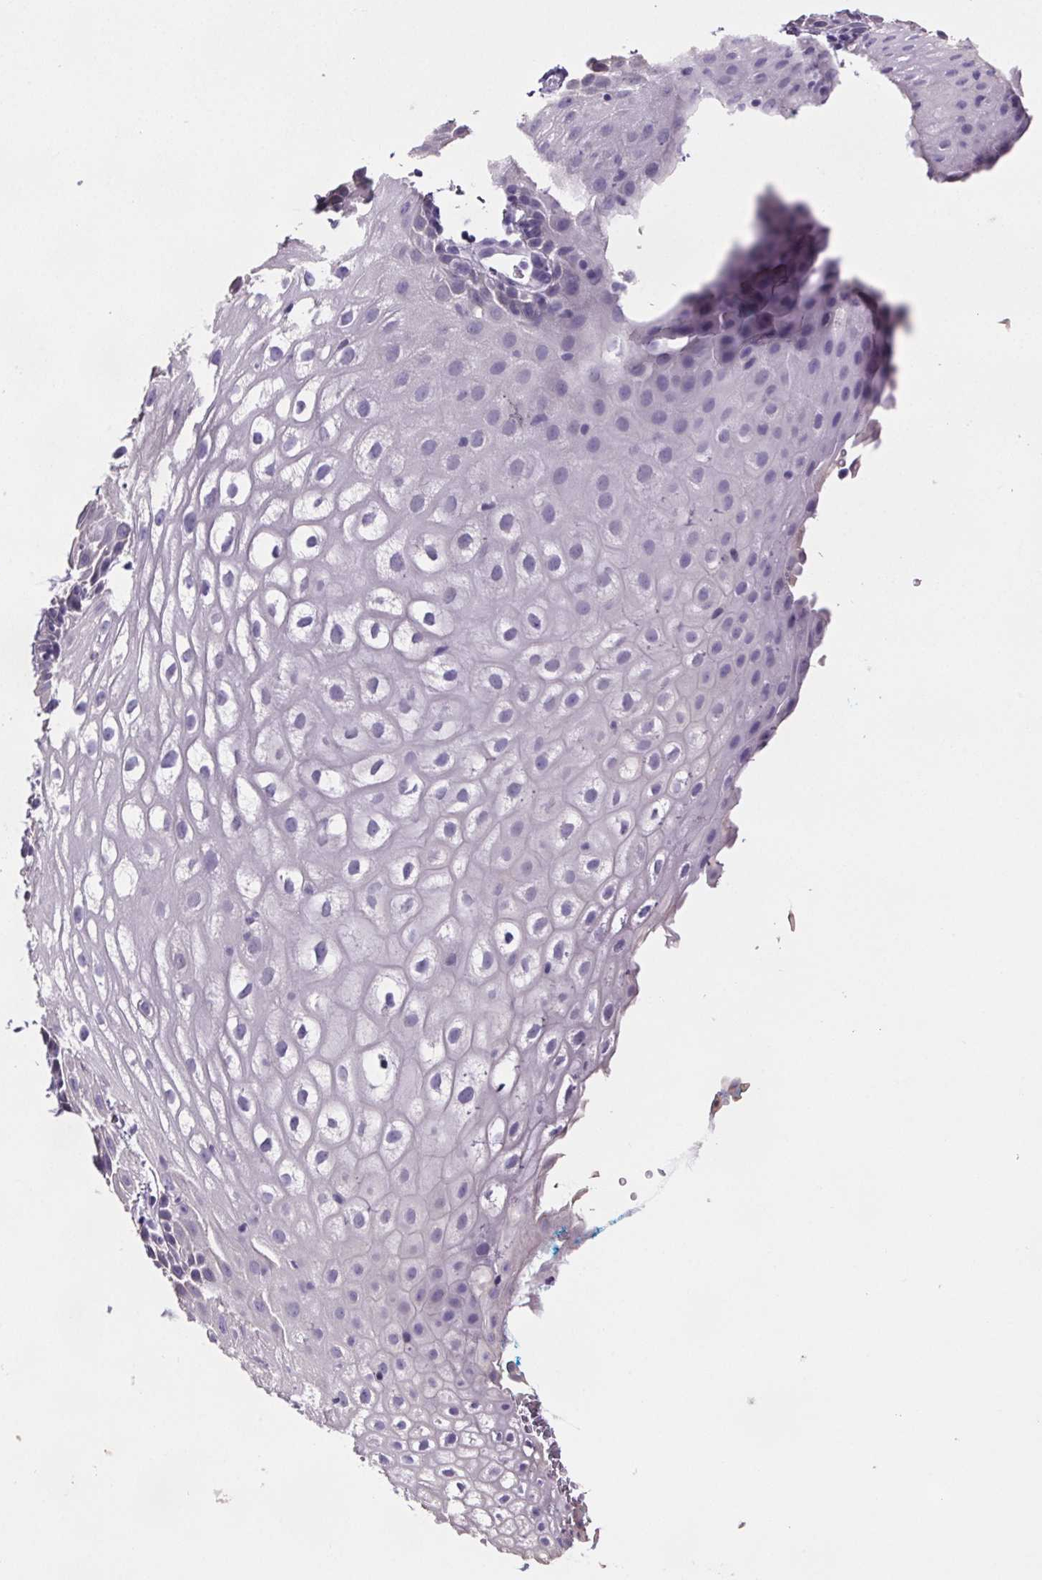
{"staining": {"intensity": "negative", "quantity": "none", "location": "none"}, "tissue": "vagina", "cell_type": "Squamous epithelial cells", "image_type": "normal", "snomed": [{"axis": "morphology", "description": "Normal tissue, NOS"}, {"axis": "morphology", "description": "Adenocarcinoma, NOS"}, {"axis": "topography", "description": "Rectum"}, {"axis": "topography", "description": "Vagina"}, {"axis": "topography", "description": "Peripheral nerve tissue"}], "caption": "Unremarkable vagina was stained to show a protein in brown. There is no significant expression in squamous epithelial cells. (Stains: DAB immunohistochemistry (IHC) with hematoxylin counter stain, Microscopy: brightfield microscopy at high magnification).", "gene": "CUBN", "patient": {"sex": "female", "age": 71}}